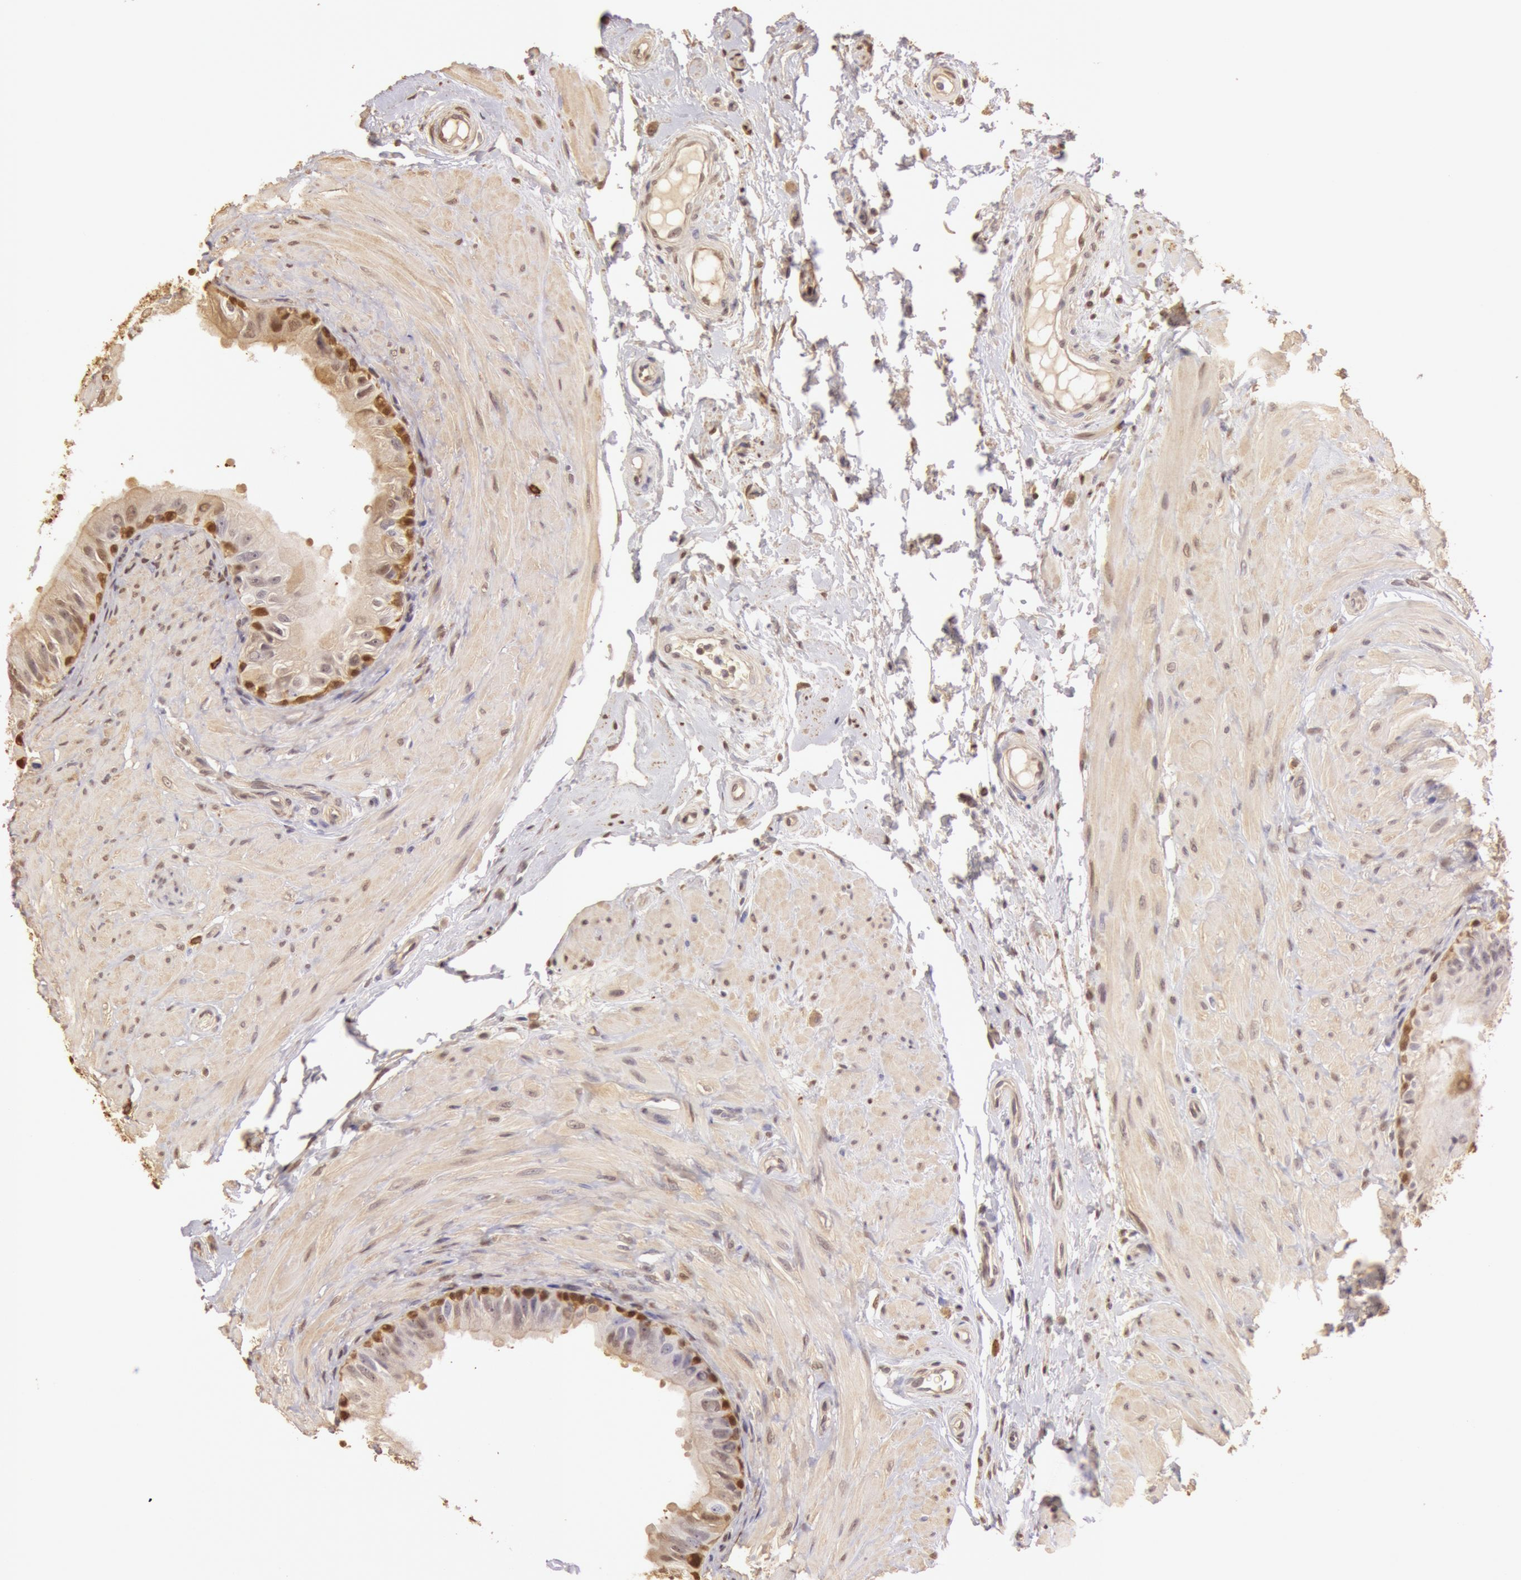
{"staining": {"intensity": "moderate", "quantity": ">75%", "location": "cytoplasmic/membranous,nuclear"}, "tissue": "epididymis", "cell_type": "Glandular cells", "image_type": "normal", "snomed": [{"axis": "morphology", "description": "Normal tissue, NOS"}, {"axis": "topography", "description": "Epididymis"}], "caption": "IHC histopathology image of benign epididymis: epididymis stained using immunohistochemistry (IHC) displays medium levels of moderate protein expression localized specifically in the cytoplasmic/membranous,nuclear of glandular cells, appearing as a cytoplasmic/membranous,nuclear brown color.", "gene": "SOD1", "patient": {"sex": "male", "age": 68}}